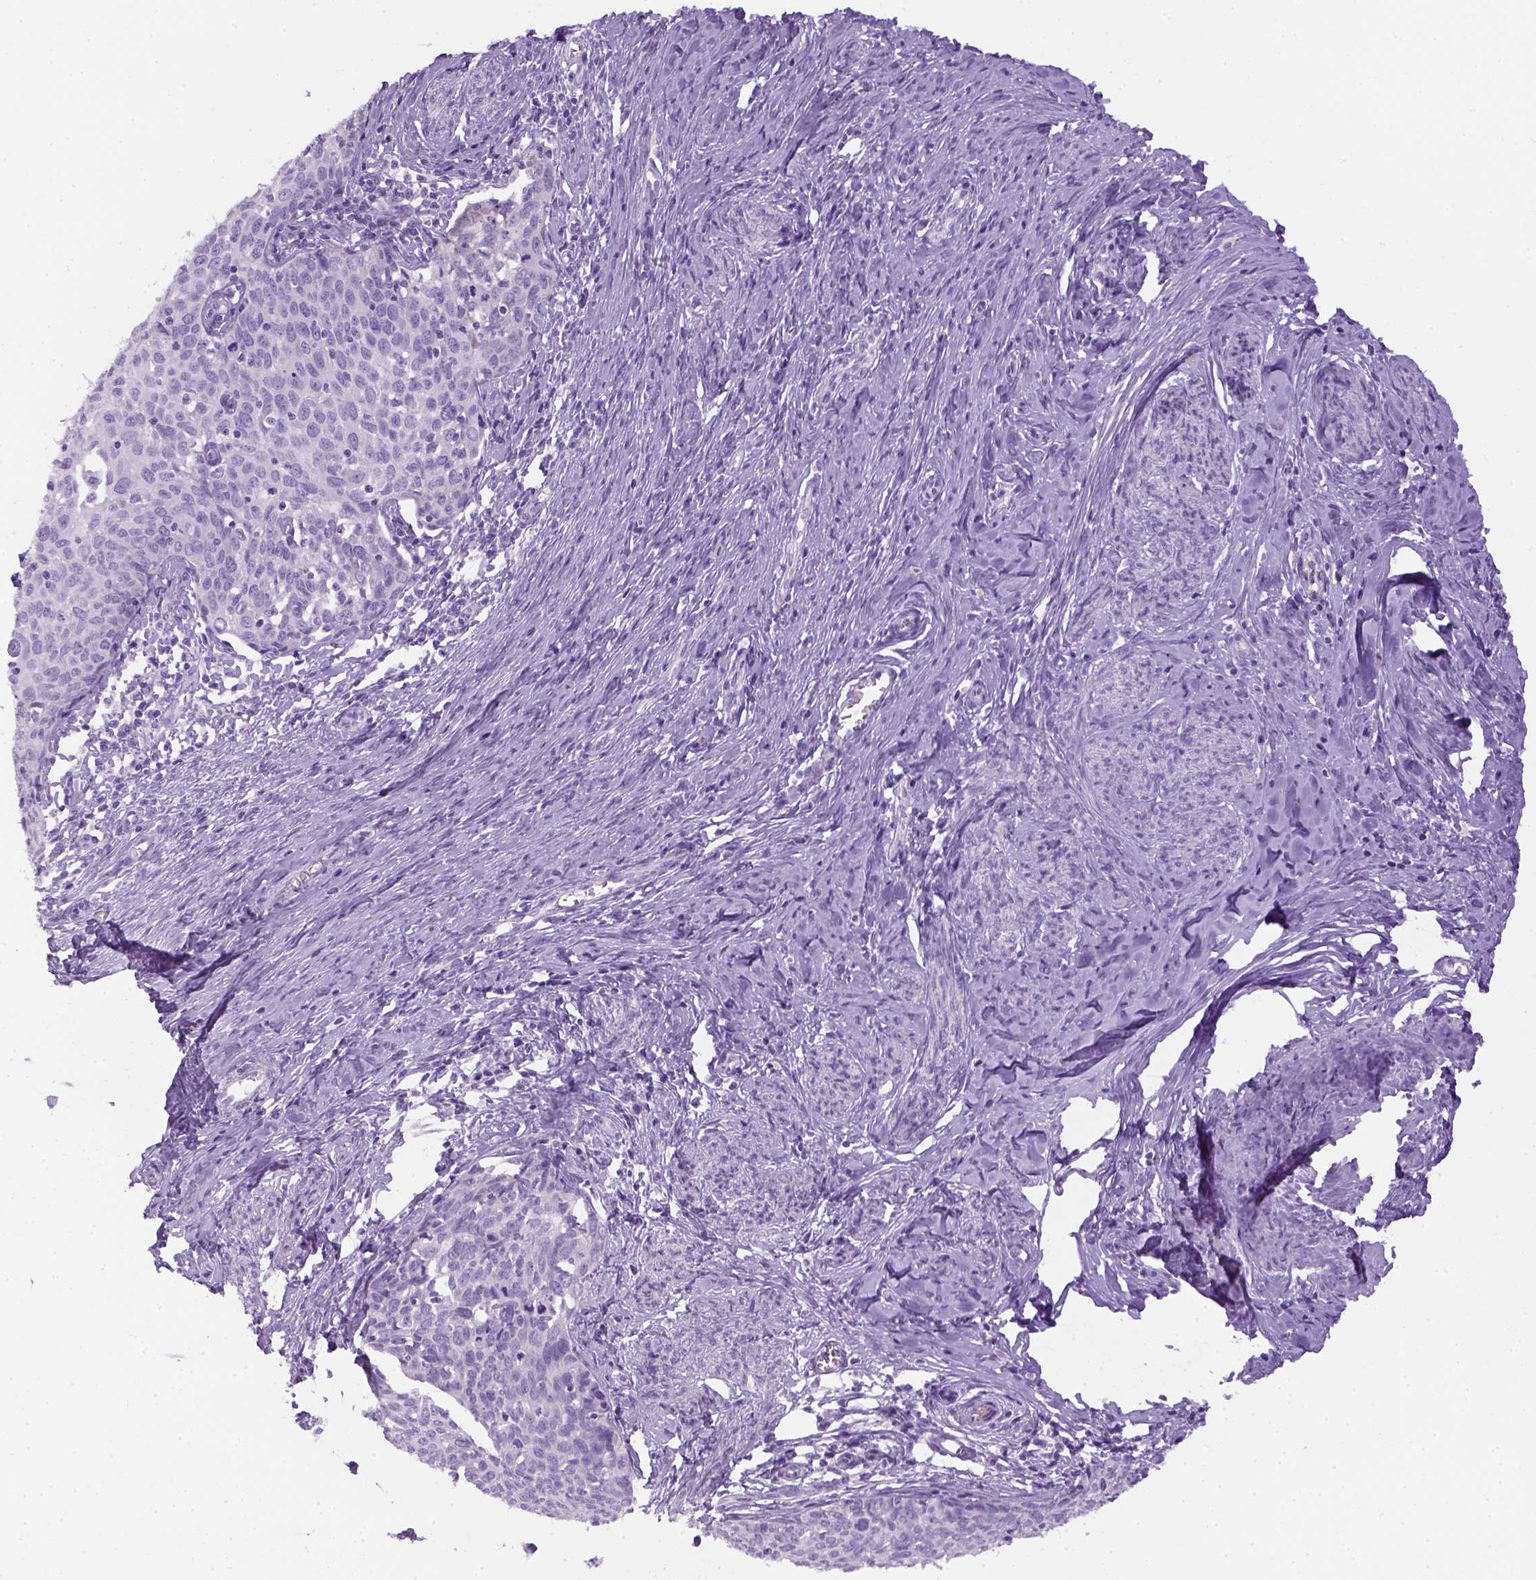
{"staining": {"intensity": "negative", "quantity": "none", "location": "none"}, "tissue": "cervical cancer", "cell_type": "Tumor cells", "image_type": "cancer", "snomed": [{"axis": "morphology", "description": "Squamous cell carcinoma, NOS"}, {"axis": "topography", "description": "Cervix"}], "caption": "Histopathology image shows no protein positivity in tumor cells of cervical squamous cell carcinoma tissue.", "gene": "CYP24A1", "patient": {"sex": "female", "age": 62}}